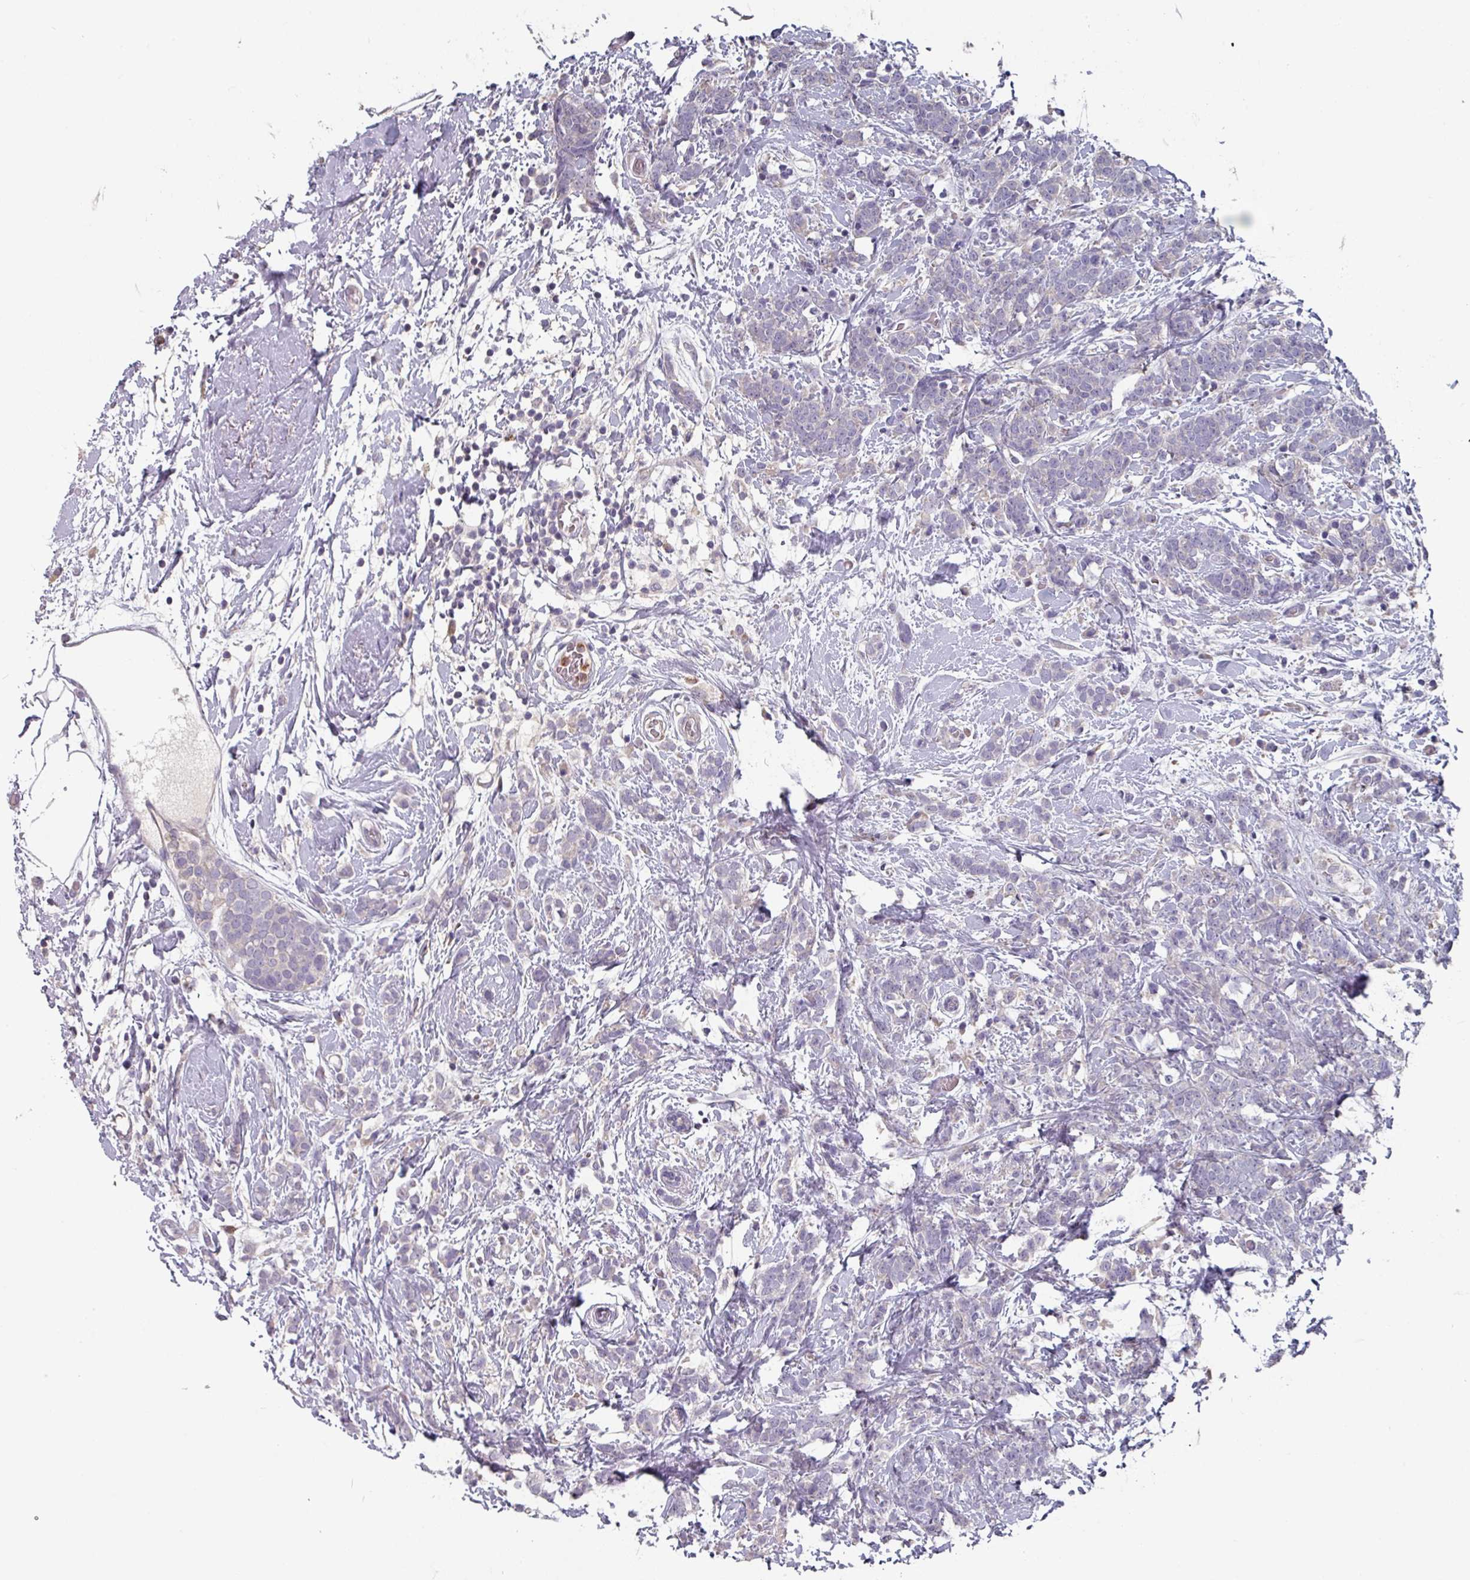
{"staining": {"intensity": "negative", "quantity": "none", "location": "none"}, "tissue": "breast cancer", "cell_type": "Tumor cells", "image_type": "cancer", "snomed": [{"axis": "morphology", "description": "Lobular carcinoma"}, {"axis": "topography", "description": "Breast"}], "caption": "Protein analysis of lobular carcinoma (breast) shows no significant staining in tumor cells.", "gene": "PRAMEF8", "patient": {"sex": "female", "age": 58}}